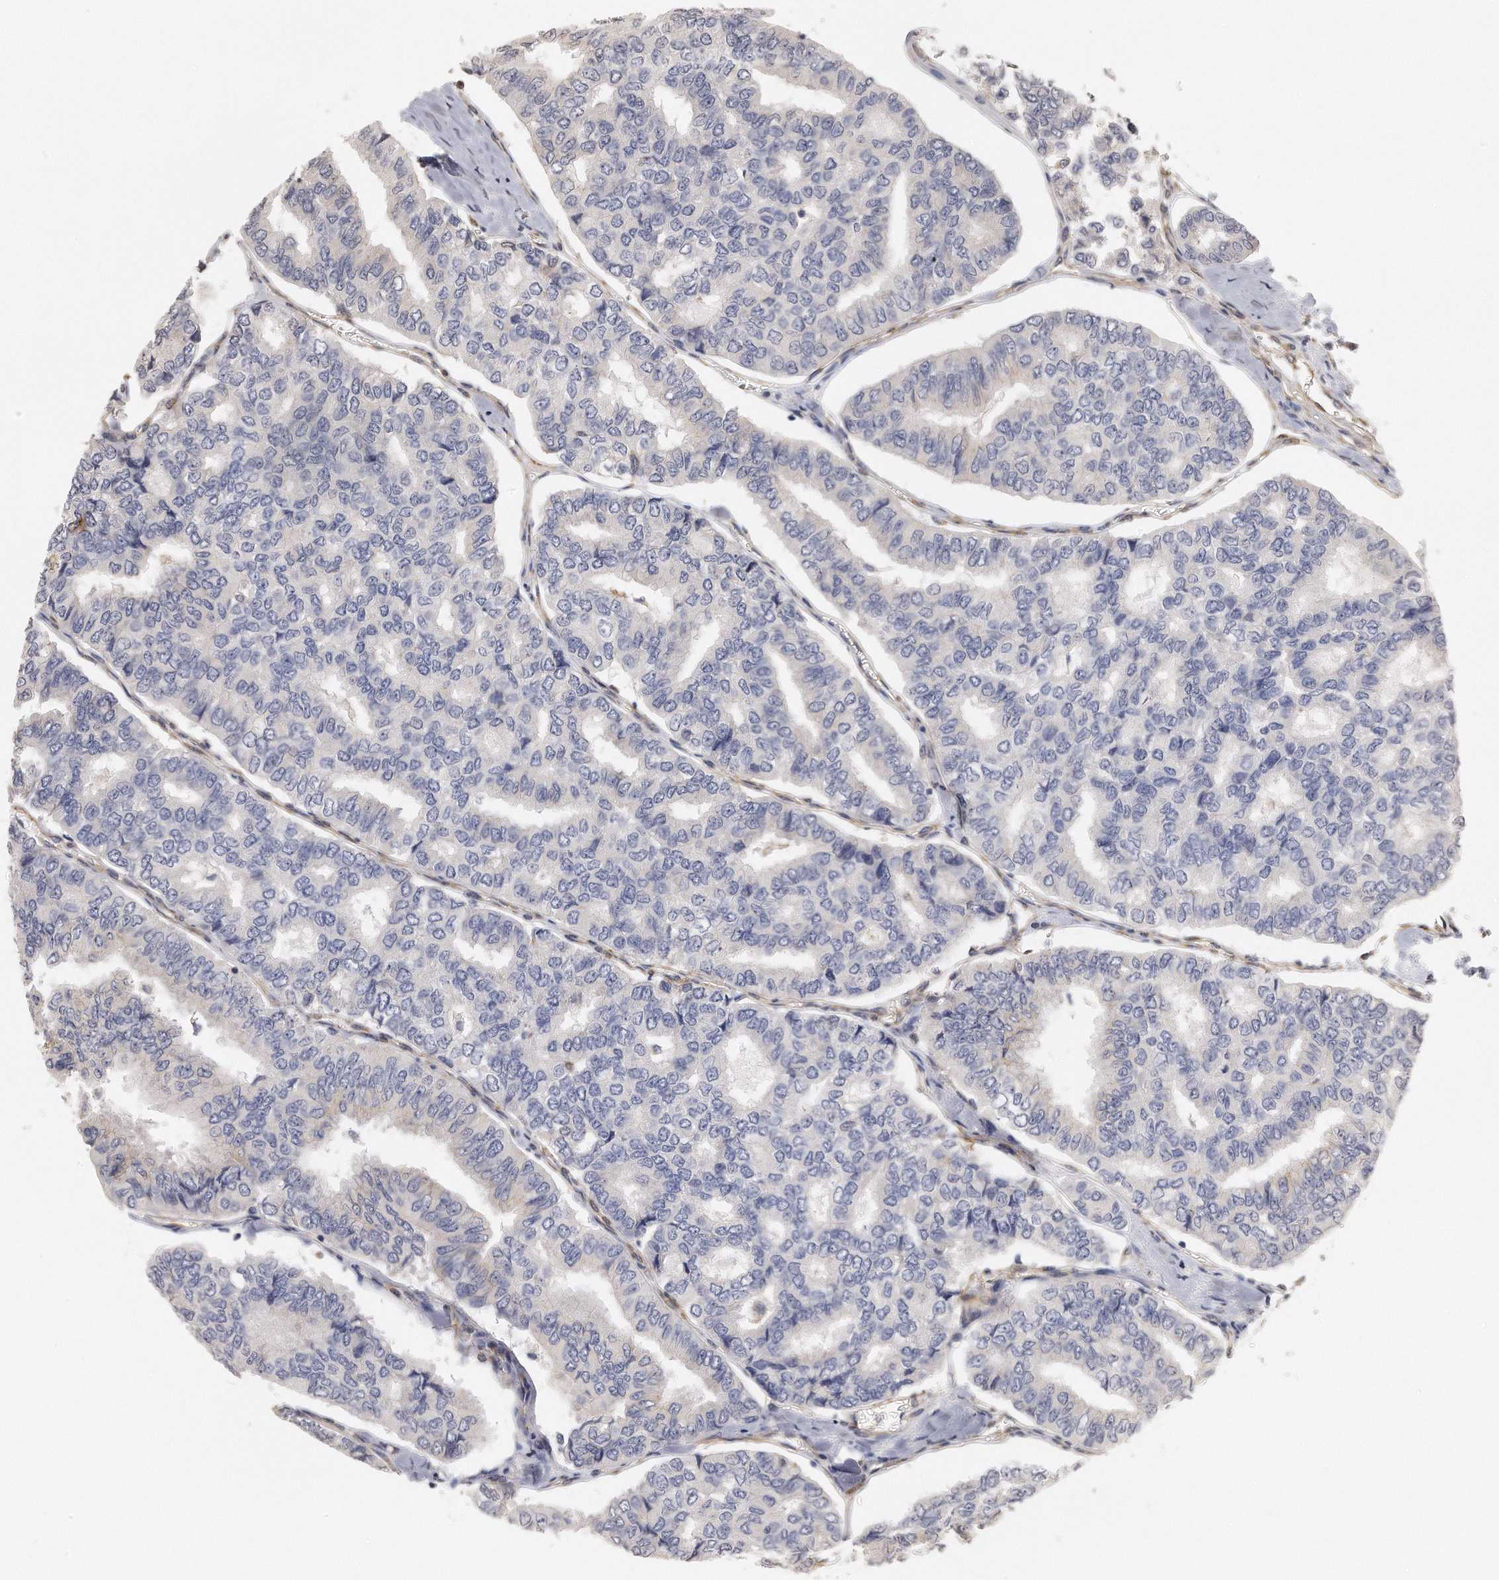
{"staining": {"intensity": "negative", "quantity": "none", "location": "none"}, "tissue": "thyroid cancer", "cell_type": "Tumor cells", "image_type": "cancer", "snomed": [{"axis": "morphology", "description": "Papillary adenocarcinoma, NOS"}, {"axis": "topography", "description": "Thyroid gland"}], "caption": "Tumor cells are negative for protein expression in human thyroid cancer (papillary adenocarcinoma).", "gene": "CHST7", "patient": {"sex": "female", "age": 35}}